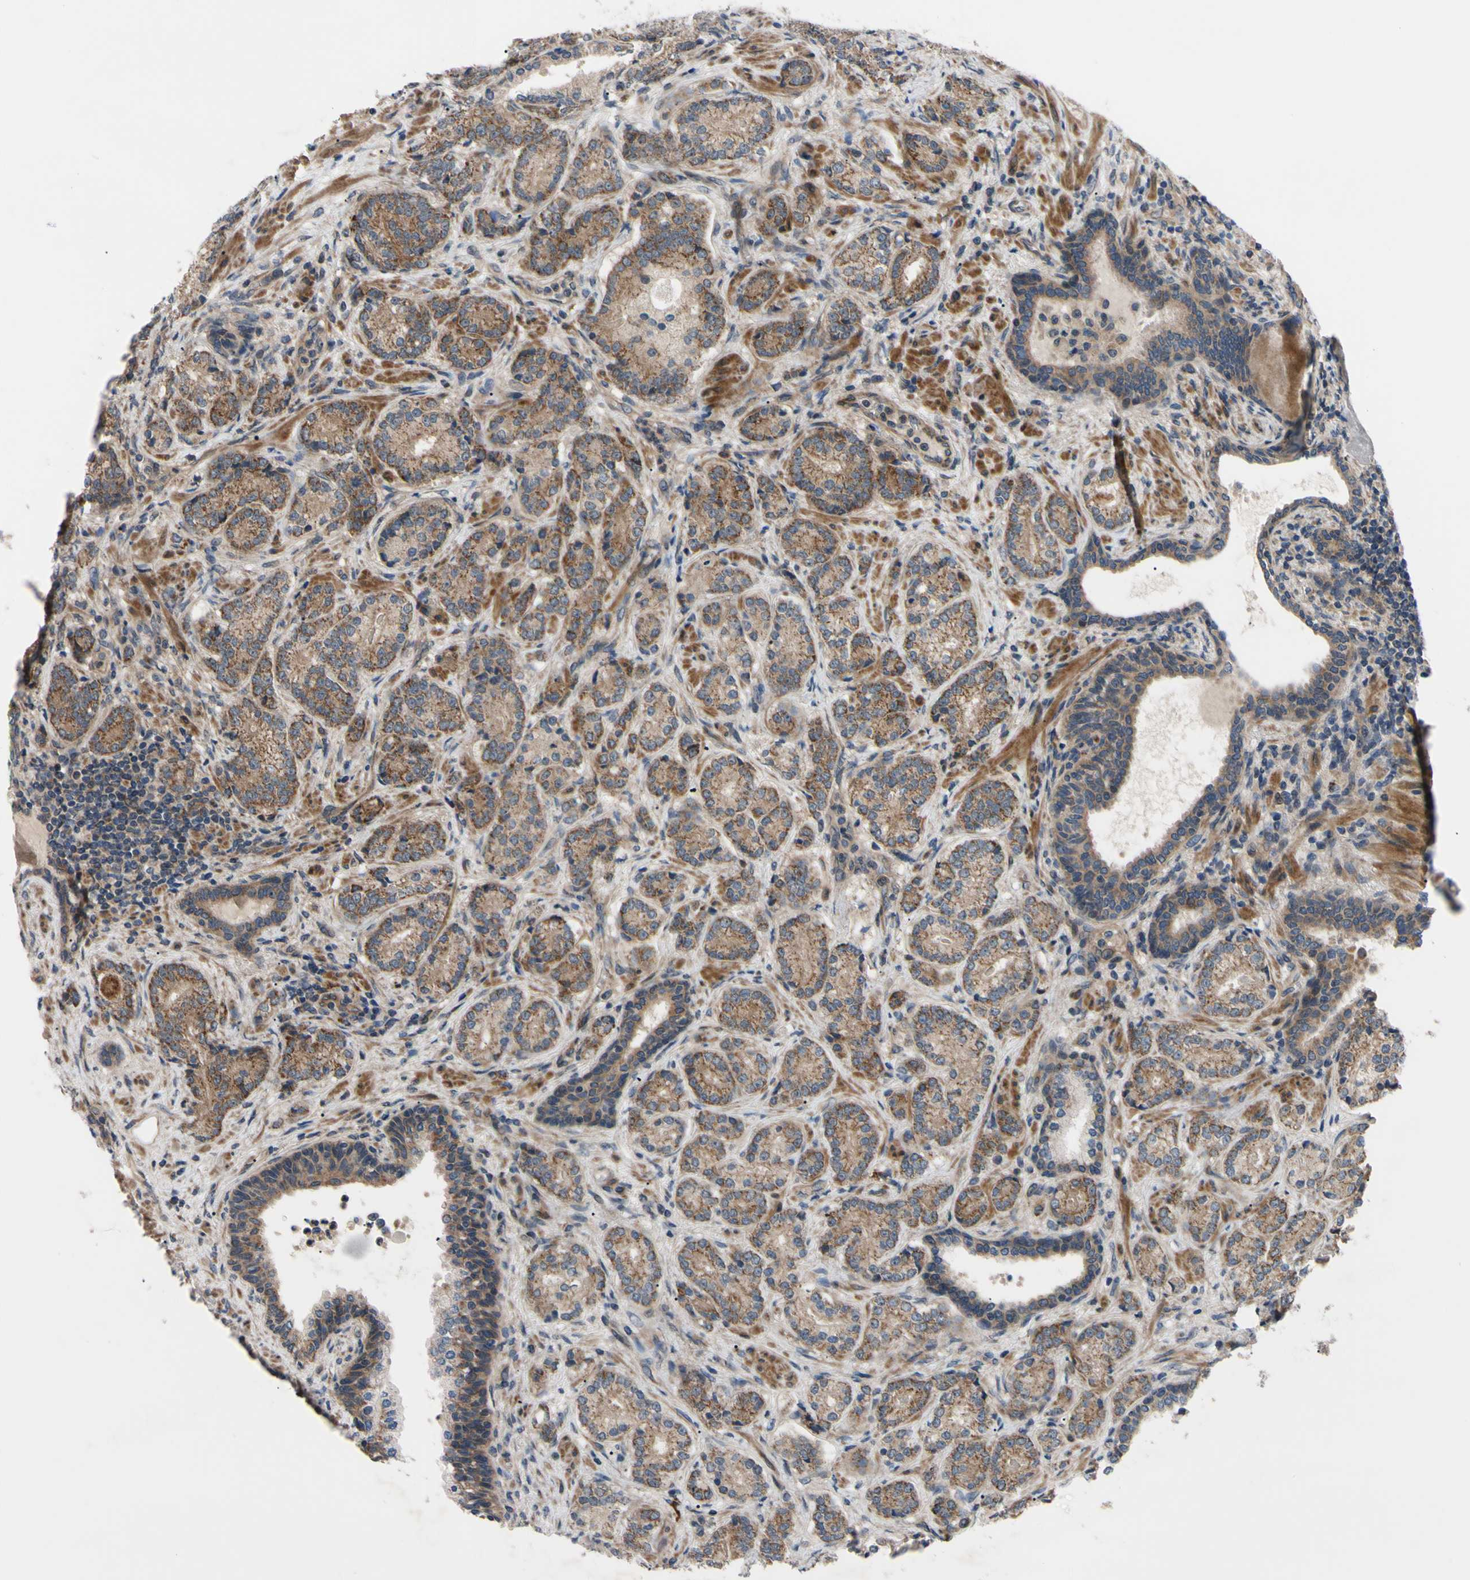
{"staining": {"intensity": "moderate", "quantity": ">75%", "location": "cytoplasmic/membranous"}, "tissue": "prostate cancer", "cell_type": "Tumor cells", "image_type": "cancer", "snomed": [{"axis": "morphology", "description": "Adenocarcinoma, High grade"}, {"axis": "topography", "description": "Prostate"}], "caption": "Immunohistochemical staining of prostate adenocarcinoma (high-grade) exhibits moderate cytoplasmic/membranous protein staining in about >75% of tumor cells. The protein is shown in brown color, while the nuclei are stained blue.", "gene": "SVIL", "patient": {"sex": "male", "age": 61}}